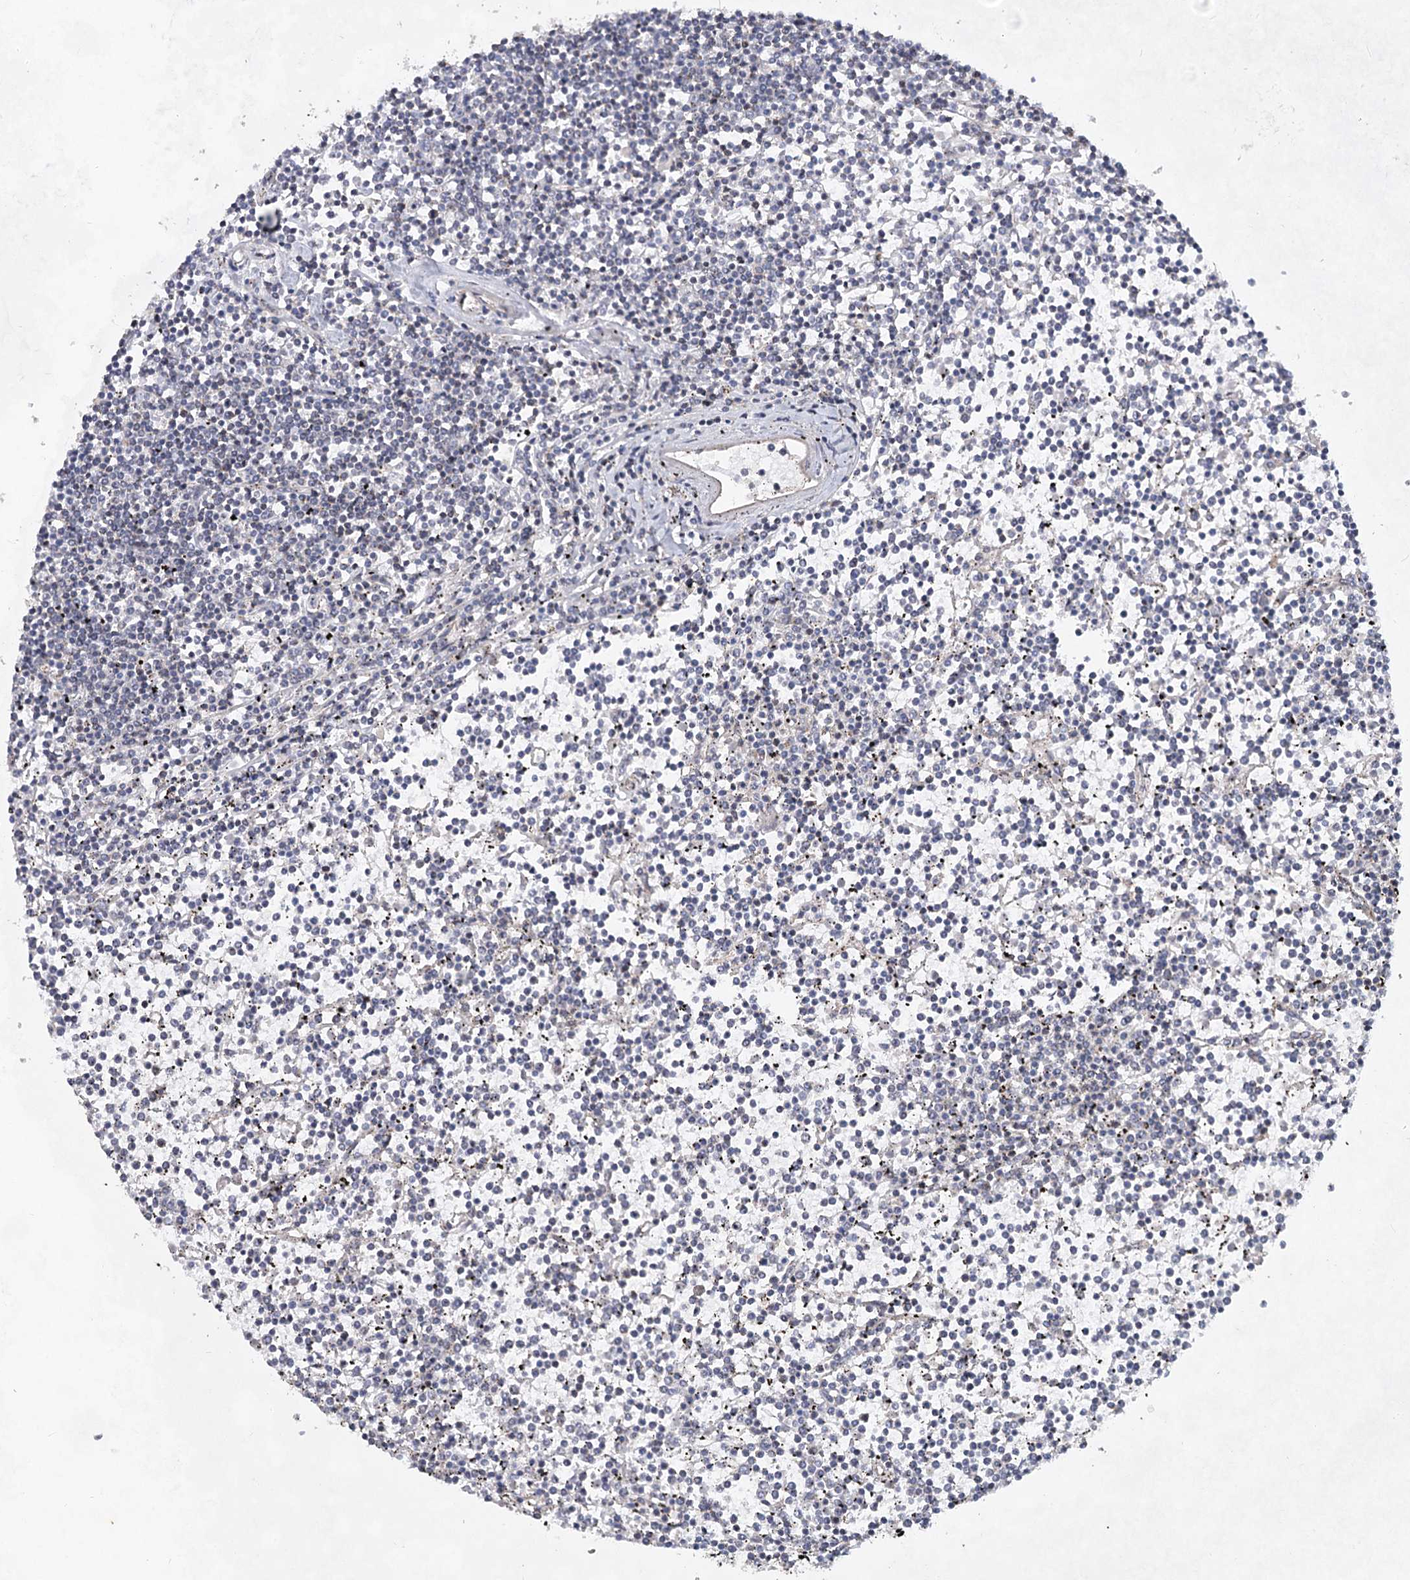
{"staining": {"intensity": "negative", "quantity": "none", "location": "none"}, "tissue": "lymphoma", "cell_type": "Tumor cells", "image_type": "cancer", "snomed": [{"axis": "morphology", "description": "Malignant lymphoma, non-Hodgkin's type, Low grade"}, {"axis": "topography", "description": "Spleen"}], "caption": "IHC of human malignant lymphoma, non-Hodgkin's type (low-grade) reveals no expression in tumor cells.", "gene": "ATL2", "patient": {"sex": "female", "age": 19}}